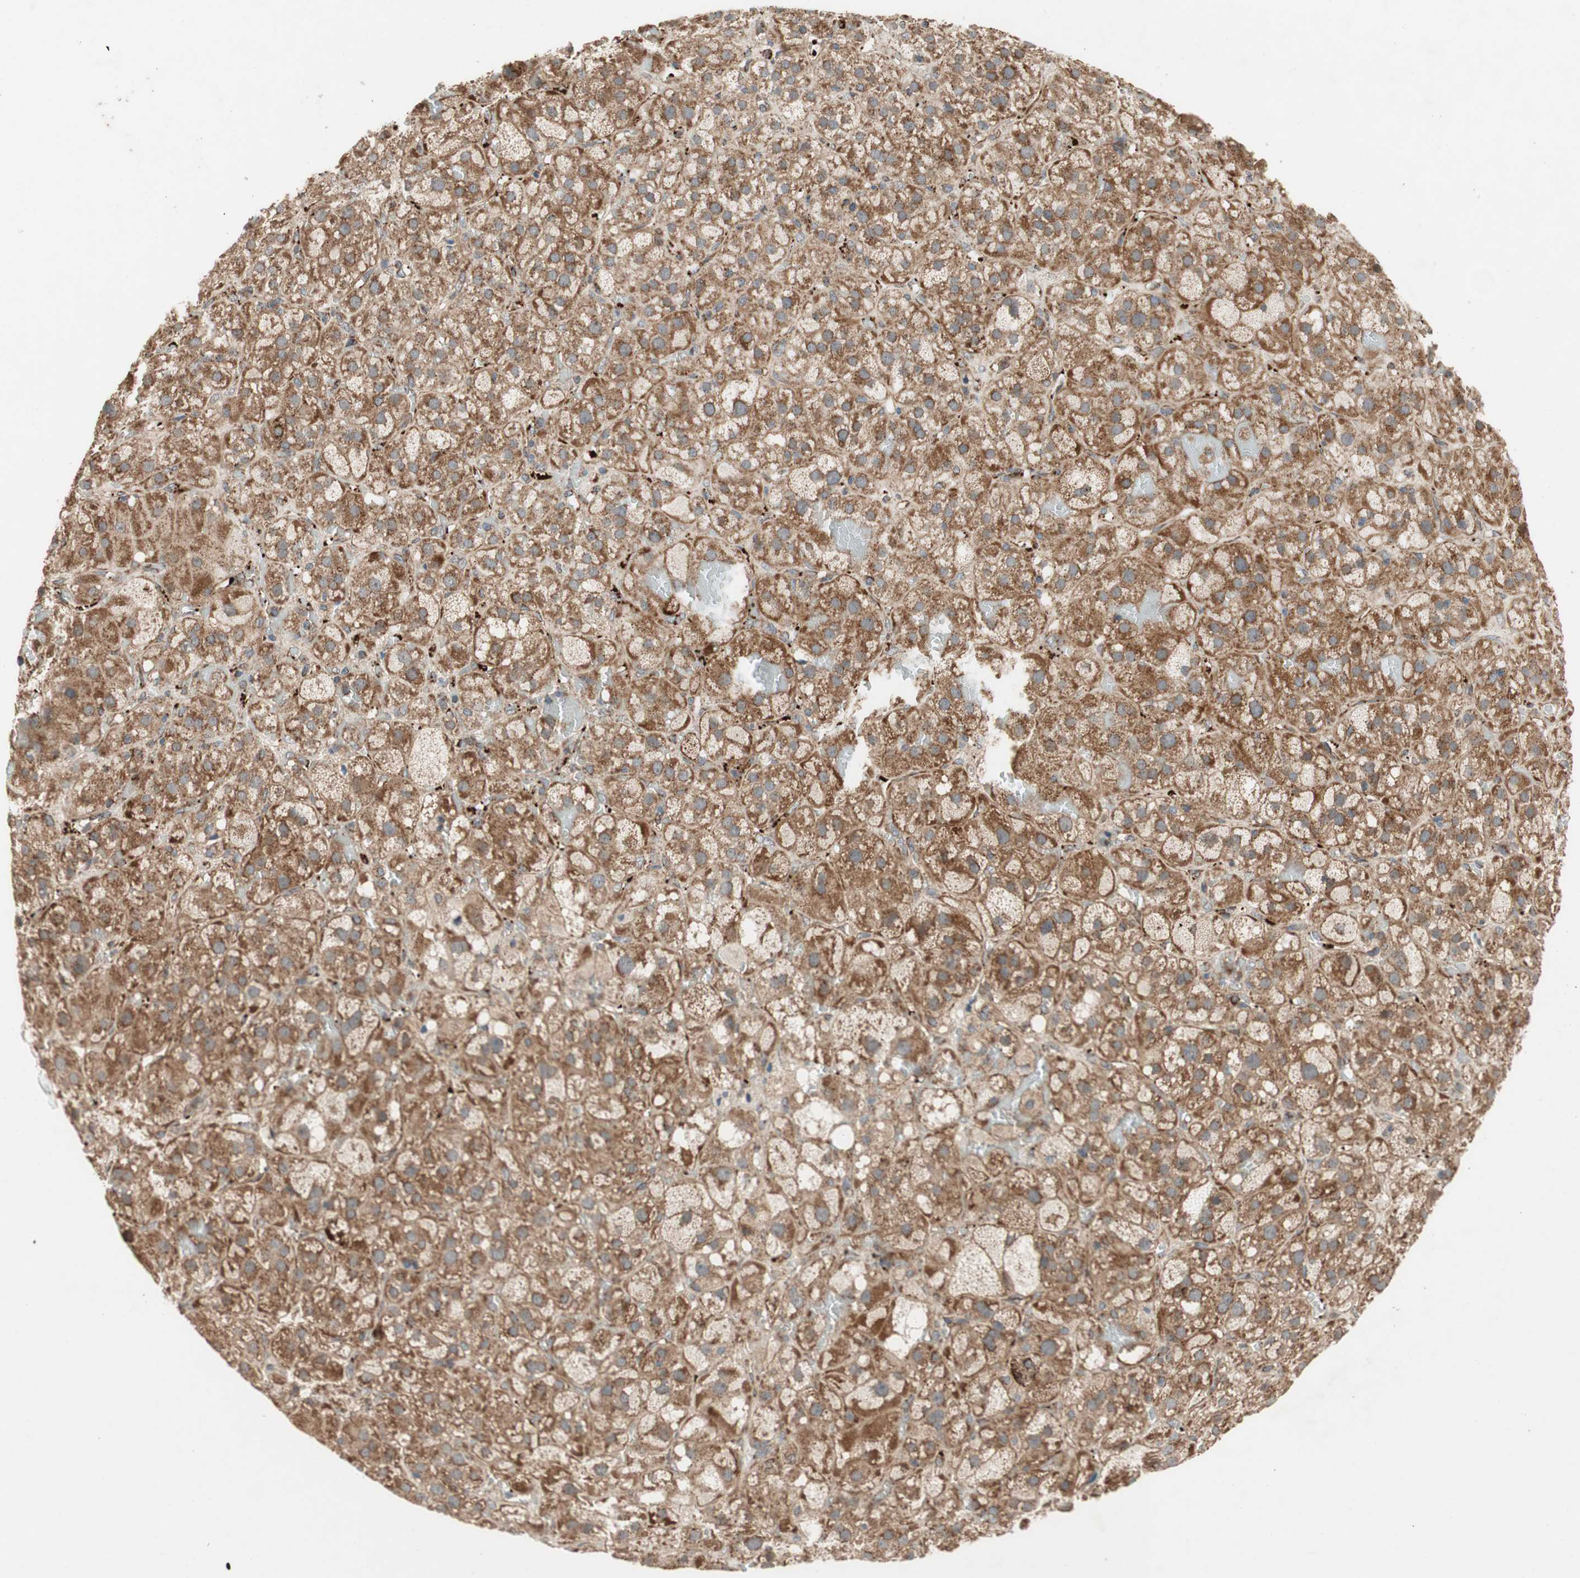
{"staining": {"intensity": "moderate", "quantity": ">75%", "location": "cytoplasmic/membranous"}, "tissue": "adrenal gland", "cell_type": "Glandular cells", "image_type": "normal", "snomed": [{"axis": "morphology", "description": "Normal tissue, NOS"}, {"axis": "topography", "description": "Adrenal gland"}], "caption": "Brown immunohistochemical staining in unremarkable human adrenal gland shows moderate cytoplasmic/membranous expression in about >75% of glandular cells.", "gene": "AKAP1", "patient": {"sex": "female", "age": 47}}